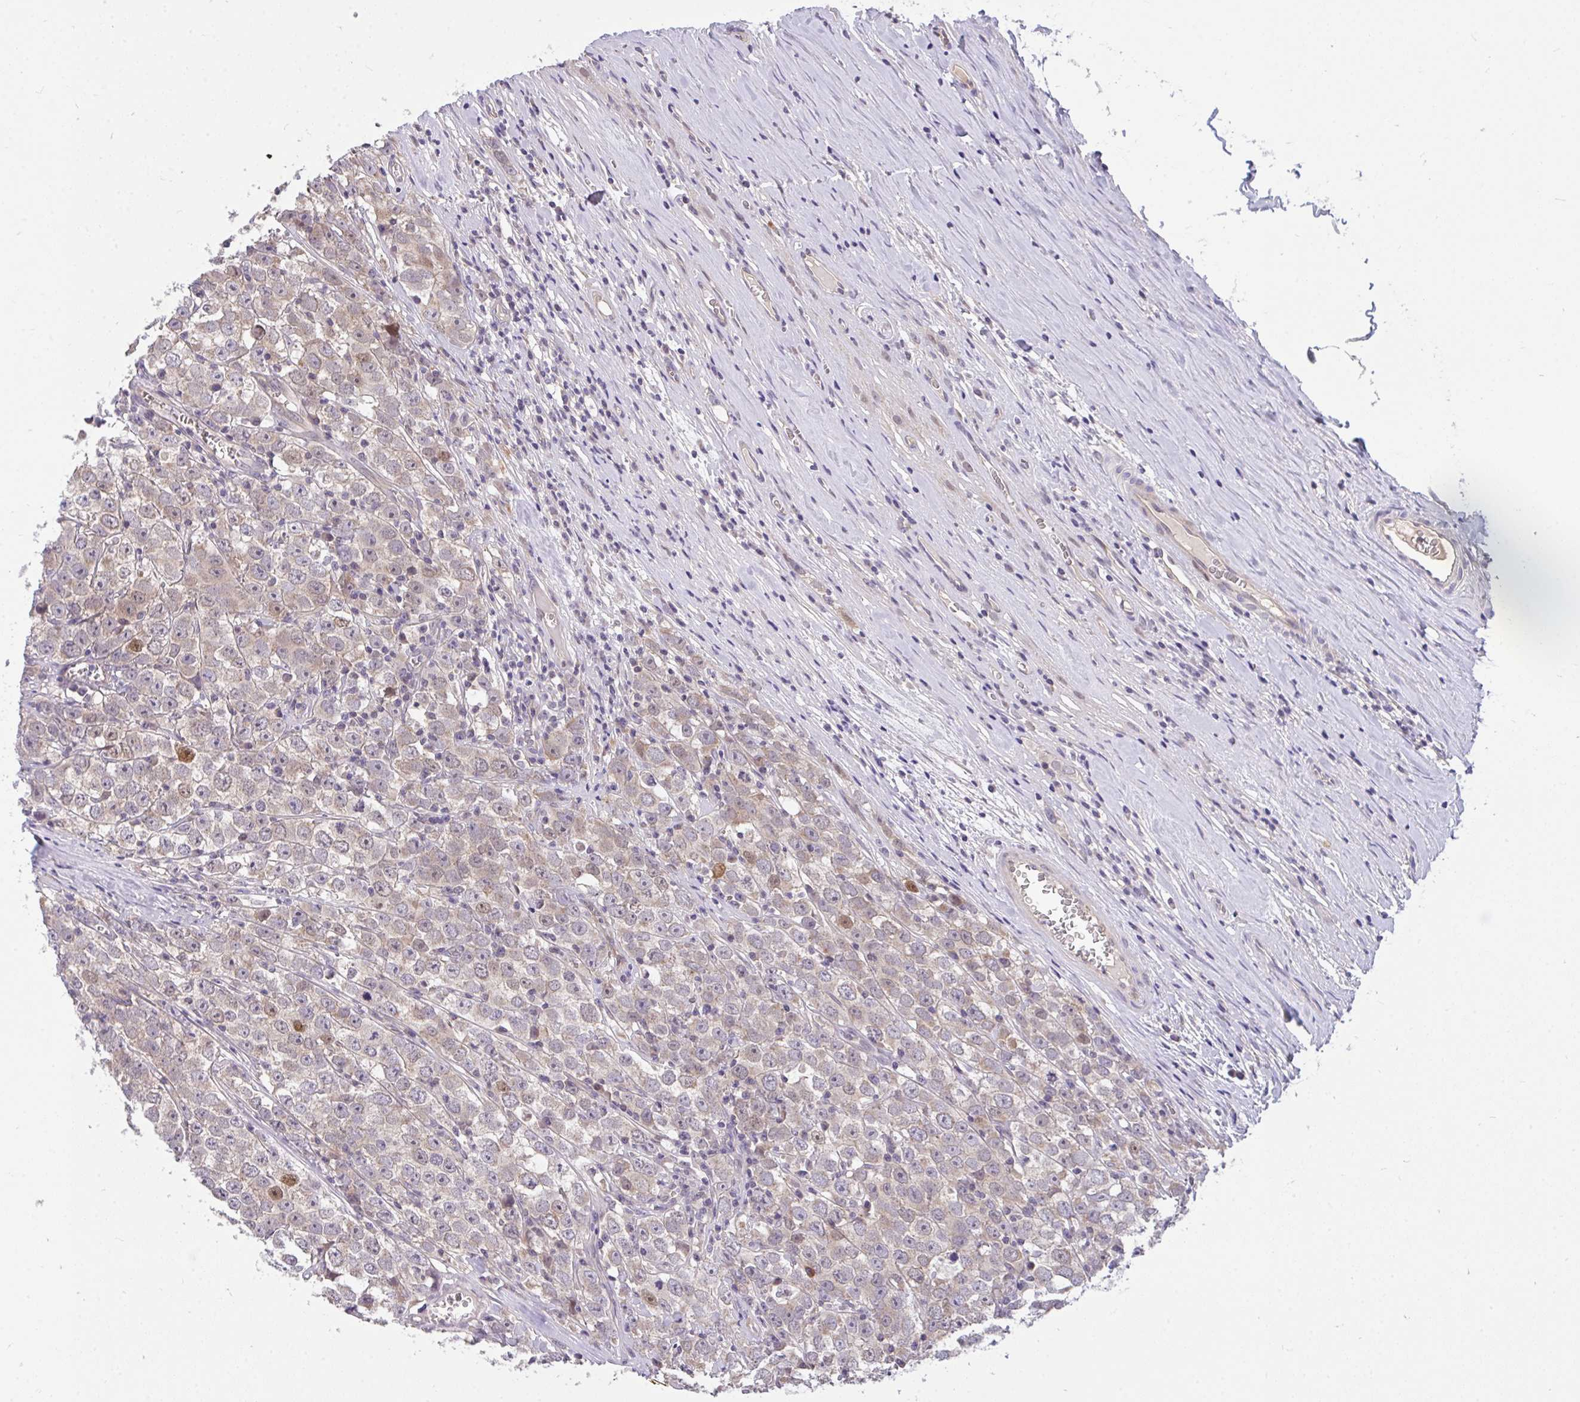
{"staining": {"intensity": "weak", "quantity": "25%-75%", "location": "cytoplasmic/membranous"}, "tissue": "testis cancer", "cell_type": "Tumor cells", "image_type": "cancer", "snomed": [{"axis": "morphology", "description": "Seminoma, NOS"}, {"axis": "morphology", "description": "Carcinoma, Embryonal, NOS"}, {"axis": "topography", "description": "Testis"}], "caption": "Immunohistochemistry histopathology image of testis cancer (embryonal carcinoma) stained for a protein (brown), which exhibits low levels of weak cytoplasmic/membranous staining in approximately 25%-75% of tumor cells.", "gene": "C19orf54", "patient": {"sex": "male", "age": 52}}